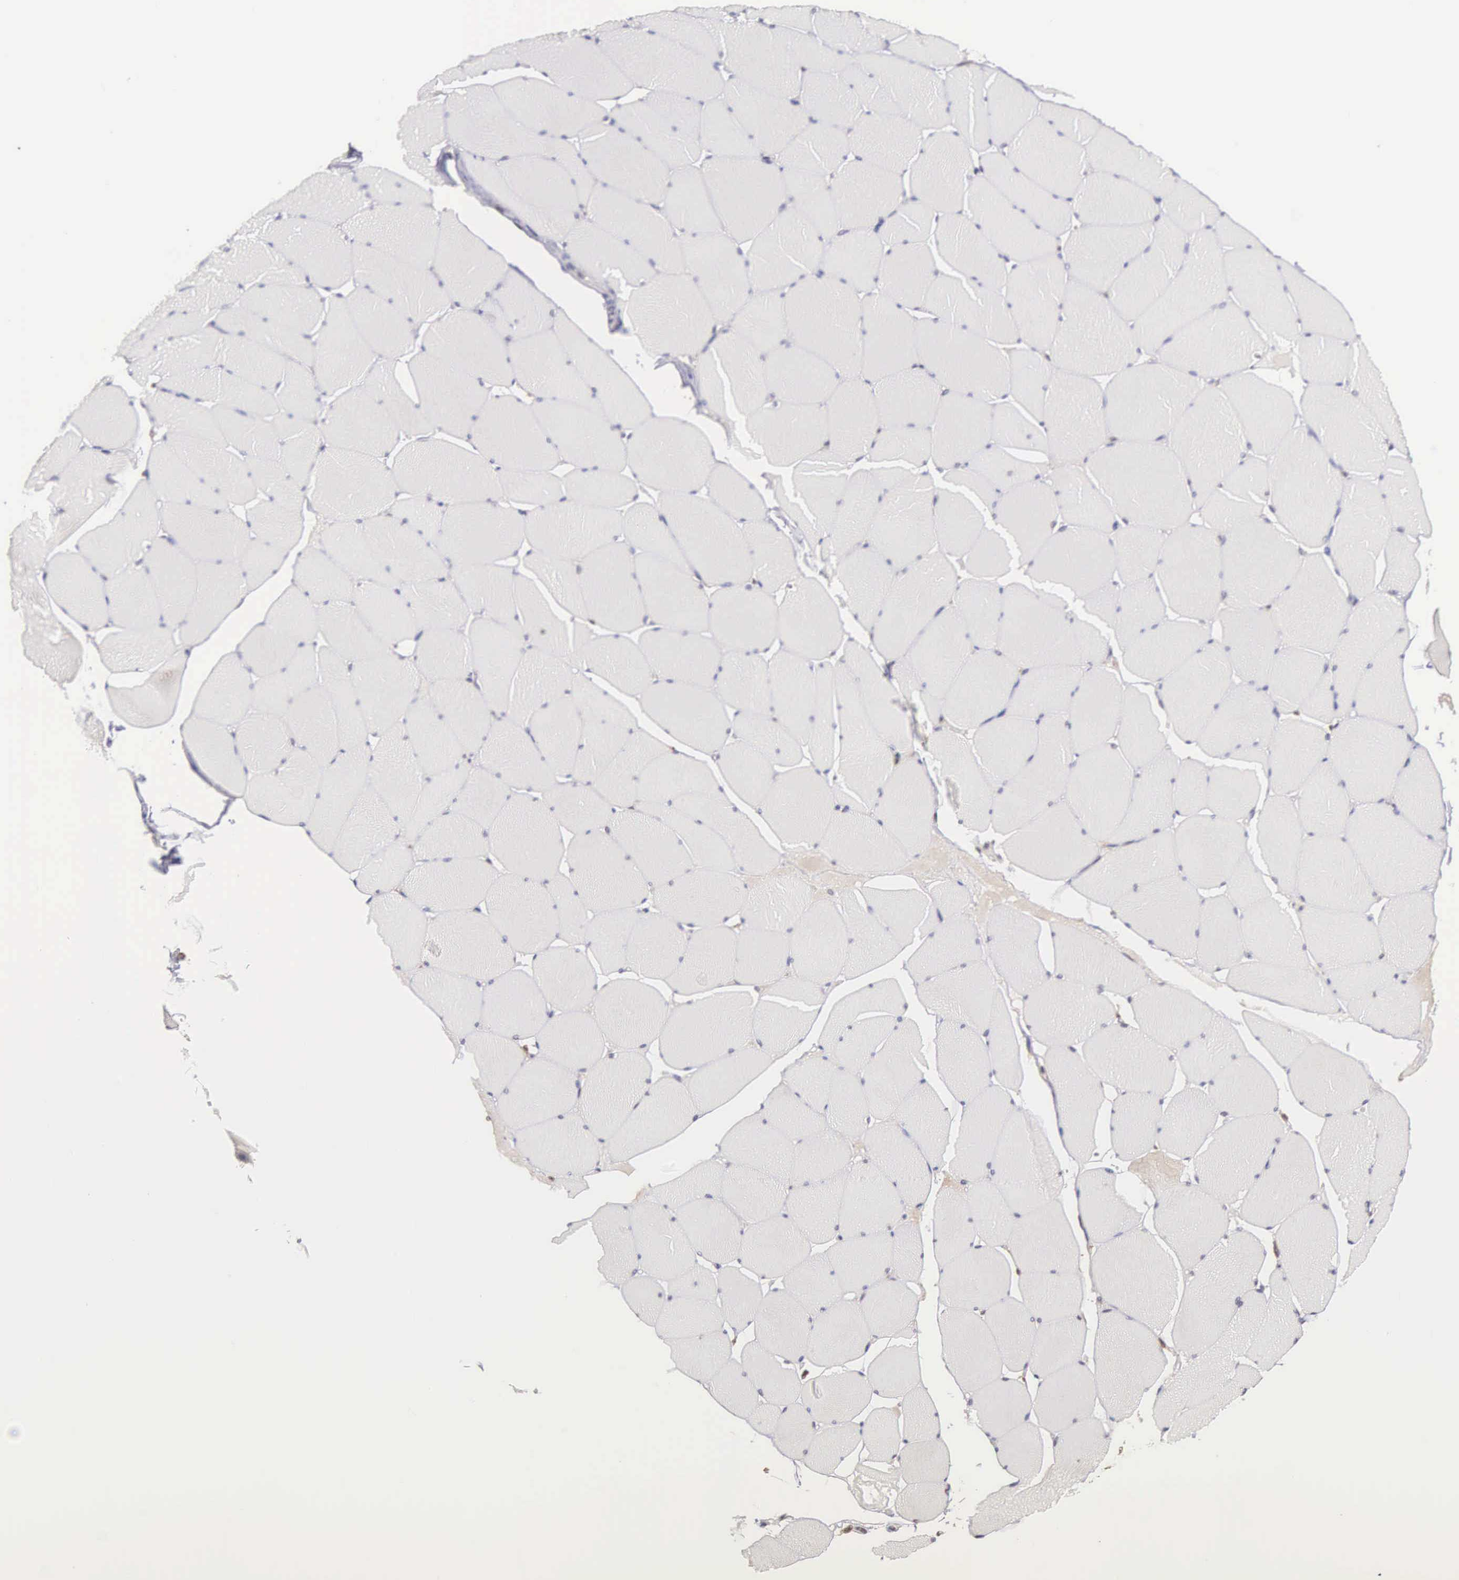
{"staining": {"intensity": "weak", "quantity": "<25%", "location": "nuclear"}, "tissue": "skeletal muscle", "cell_type": "Myocytes", "image_type": "normal", "snomed": [{"axis": "morphology", "description": "Normal tissue, NOS"}, {"axis": "topography", "description": "Skeletal muscle"}, {"axis": "topography", "description": "Salivary gland"}], "caption": "IHC image of benign skeletal muscle stained for a protein (brown), which displays no expression in myocytes.", "gene": "HMGXB4", "patient": {"sex": "male", "age": 62}}